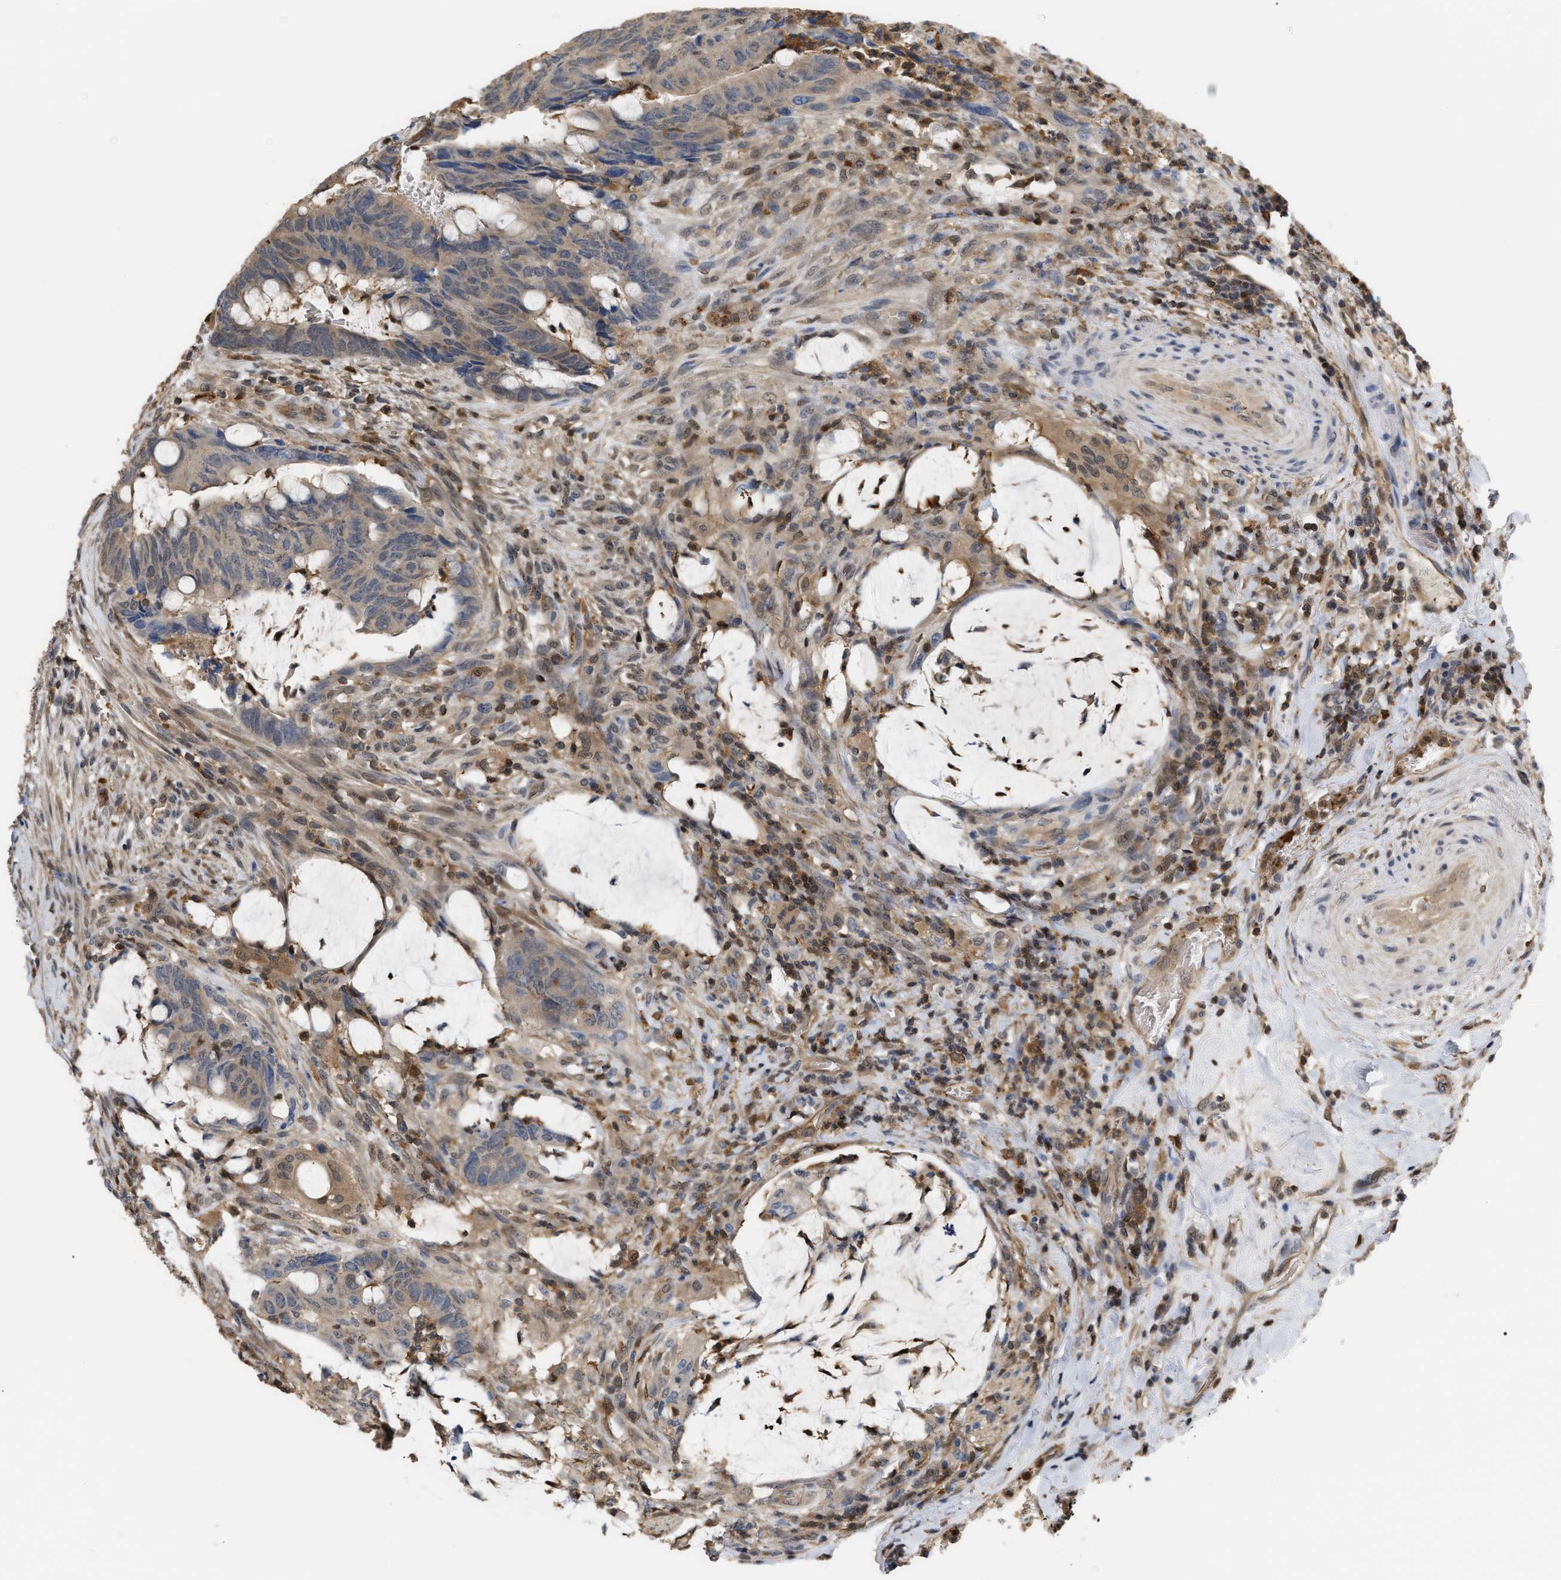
{"staining": {"intensity": "weak", "quantity": ">75%", "location": "cytoplasmic/membranous"}, "tissue": "colorectal cancer", "cell_type": "Tumor cells", "image_type": "cancer", "snomed": [{"axis": "morphology", "description": "Normal tissue, NOS"}, {"axis": "morphology", "description": "Adenocarcinoma, NOS"}, {"axis": "topography", "description": "Rectum"}, {"axis": "topography", "description": "Peripheral nerve tissue"}], "caption": "Adenocarcinoma (colorectal) tissue displays weak cytoplasmic/membranous expression in approximately >75% of tumor cells, visualized by immunohistochemistry. The staining was performed using DAB (3,3'-diaminobenzidine) to visualize the protein expression in brown, while the nuclei were stained in blue with hematoxylin (Magnification: 20x).", "gene": "MTPN", "patient": {"sex": "male", "age": 92}}